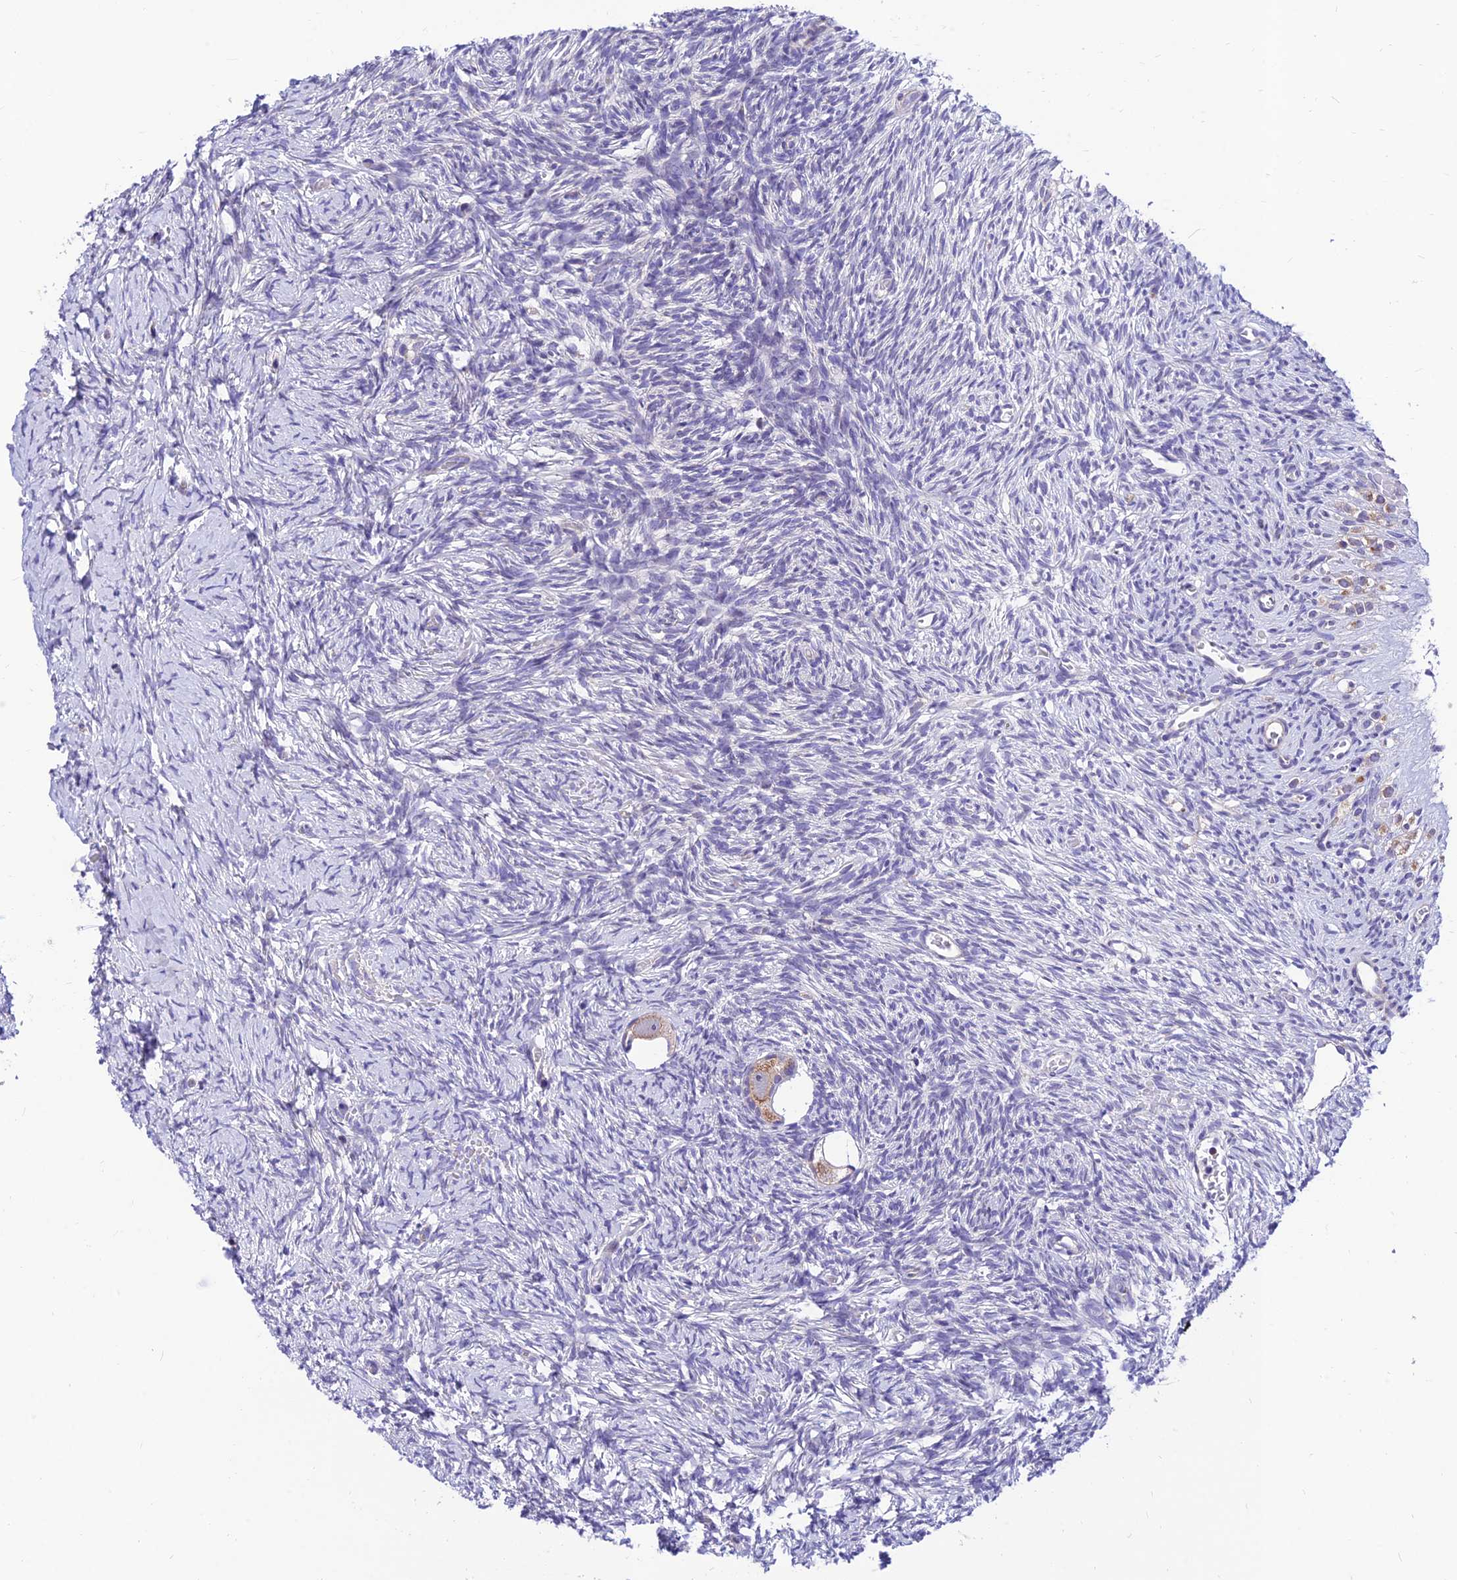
{"staining": {"intensity": "moderate", "quantity": ">75%", "location": "cytoplasmic/membranous"}, "tissue": "ovary", "cell_type": "Follicle cells", "image_type": "normal", "snomed": [{"axis": "morphology", "description": "Normal tissue, NOS"}, {"axis": "topography", "description": "Ovary"}], "caption": "Immunohistochemical staining of normal human ovary displays moderate cytoplasmic/membranous protein positivity in about >75% of follicle cells.", "gene": "C6orf132", "patient": {"sex": "female", "age": 39}}